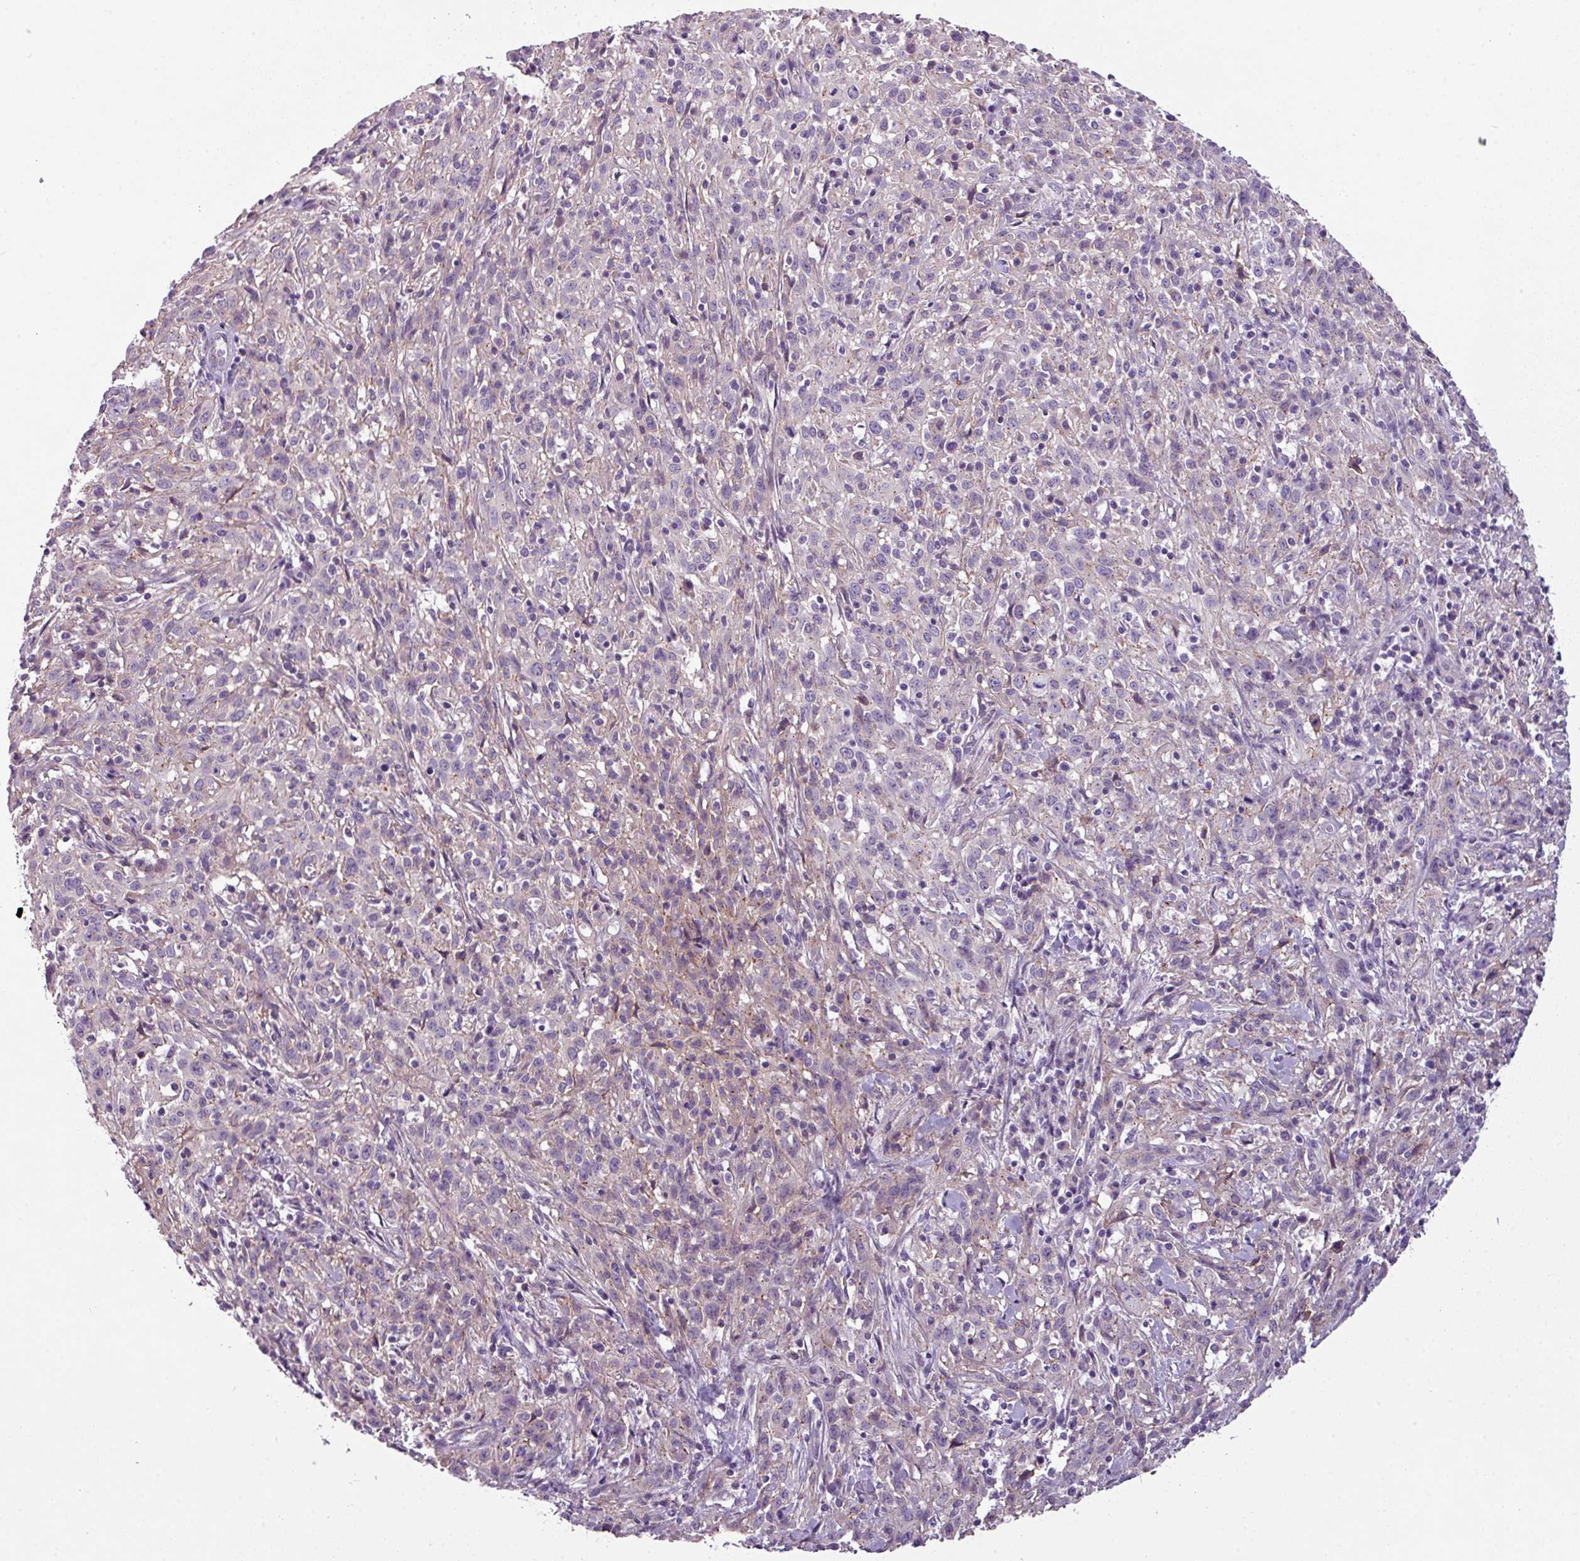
{"staining": {"intensity": "weak", "quantity": "<25%", "location": "cytoplasmic/membranous"}, "tissue": "cervical cancer", "cell_type": "Tumor cells", "image_type": "cancer", "snomed": [{"axis": "morphology", "description": "Squamous cell carcinoma, NOS"}, {"axis": "topography", "description": "Cervix"}], "caption": "This is an immunohistochemistry (IHC) photomicrograph of squamous cell carcinoma (cervical). There is no positivity in tumor cells.", "gene": "TMEM178B", "patient": {"sex": "female", "age": 57}}